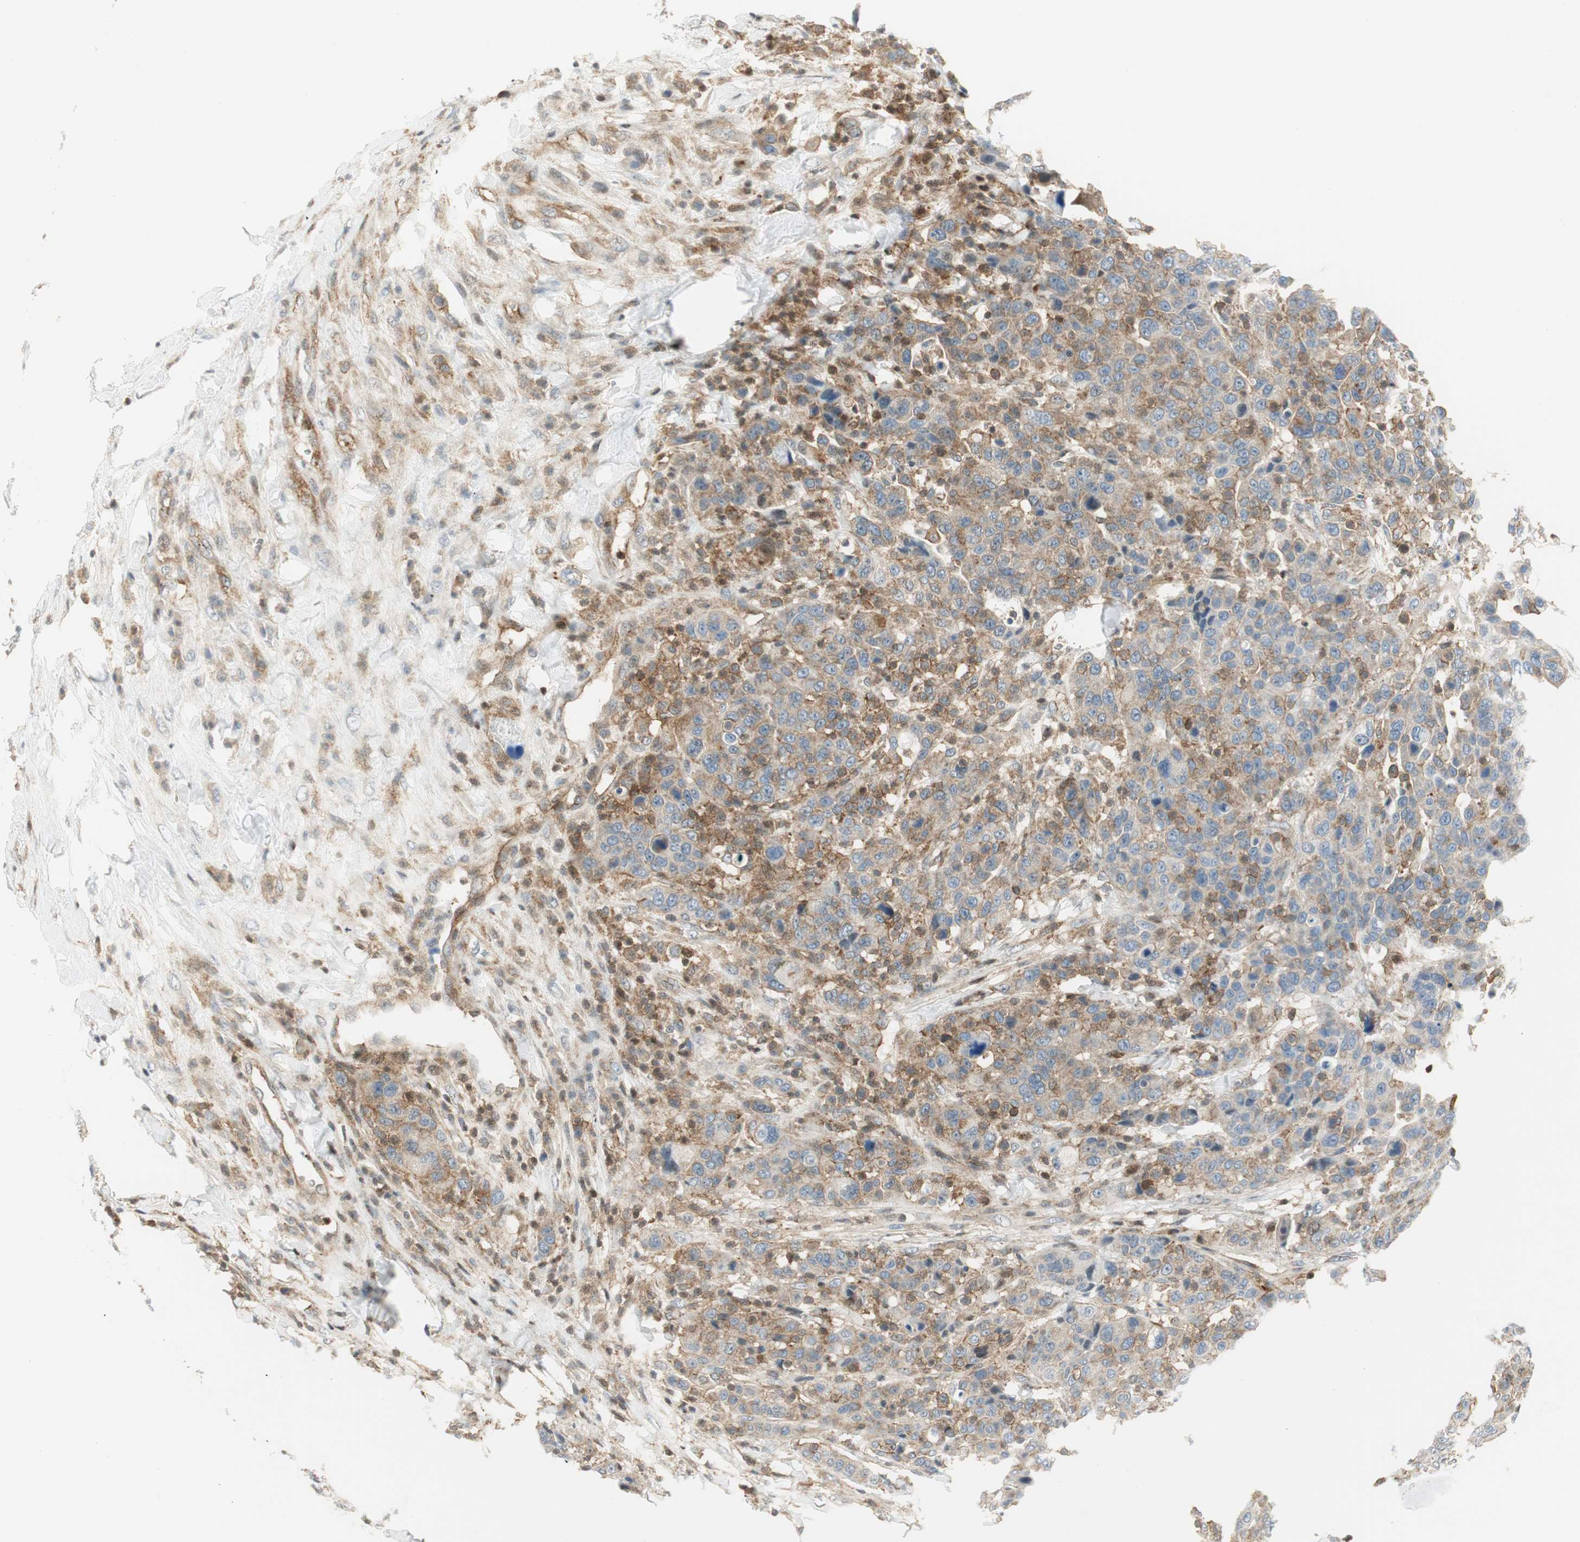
{"staining": {"intensity": "negative", "quantity": "none", "location": "none"}, "tissue": "breast cancer", "cell_type": "Tumor cells", "image_type": "cancer", "snomed": [{"axis": "morphology", "description": "Duct carcinoma"}, {"axis": "topography", "description": "Breast"}], "caption": "The micrograph shows no staining of tumor cells in breast cancer. The staining is performed using DAB (3,3'-diaminobenzidine) brown chromogen with nuclei counter-stained in using hematoxylin.", "gene": "PPP1CA", "patient": {"sex": "female", "age": 37}}